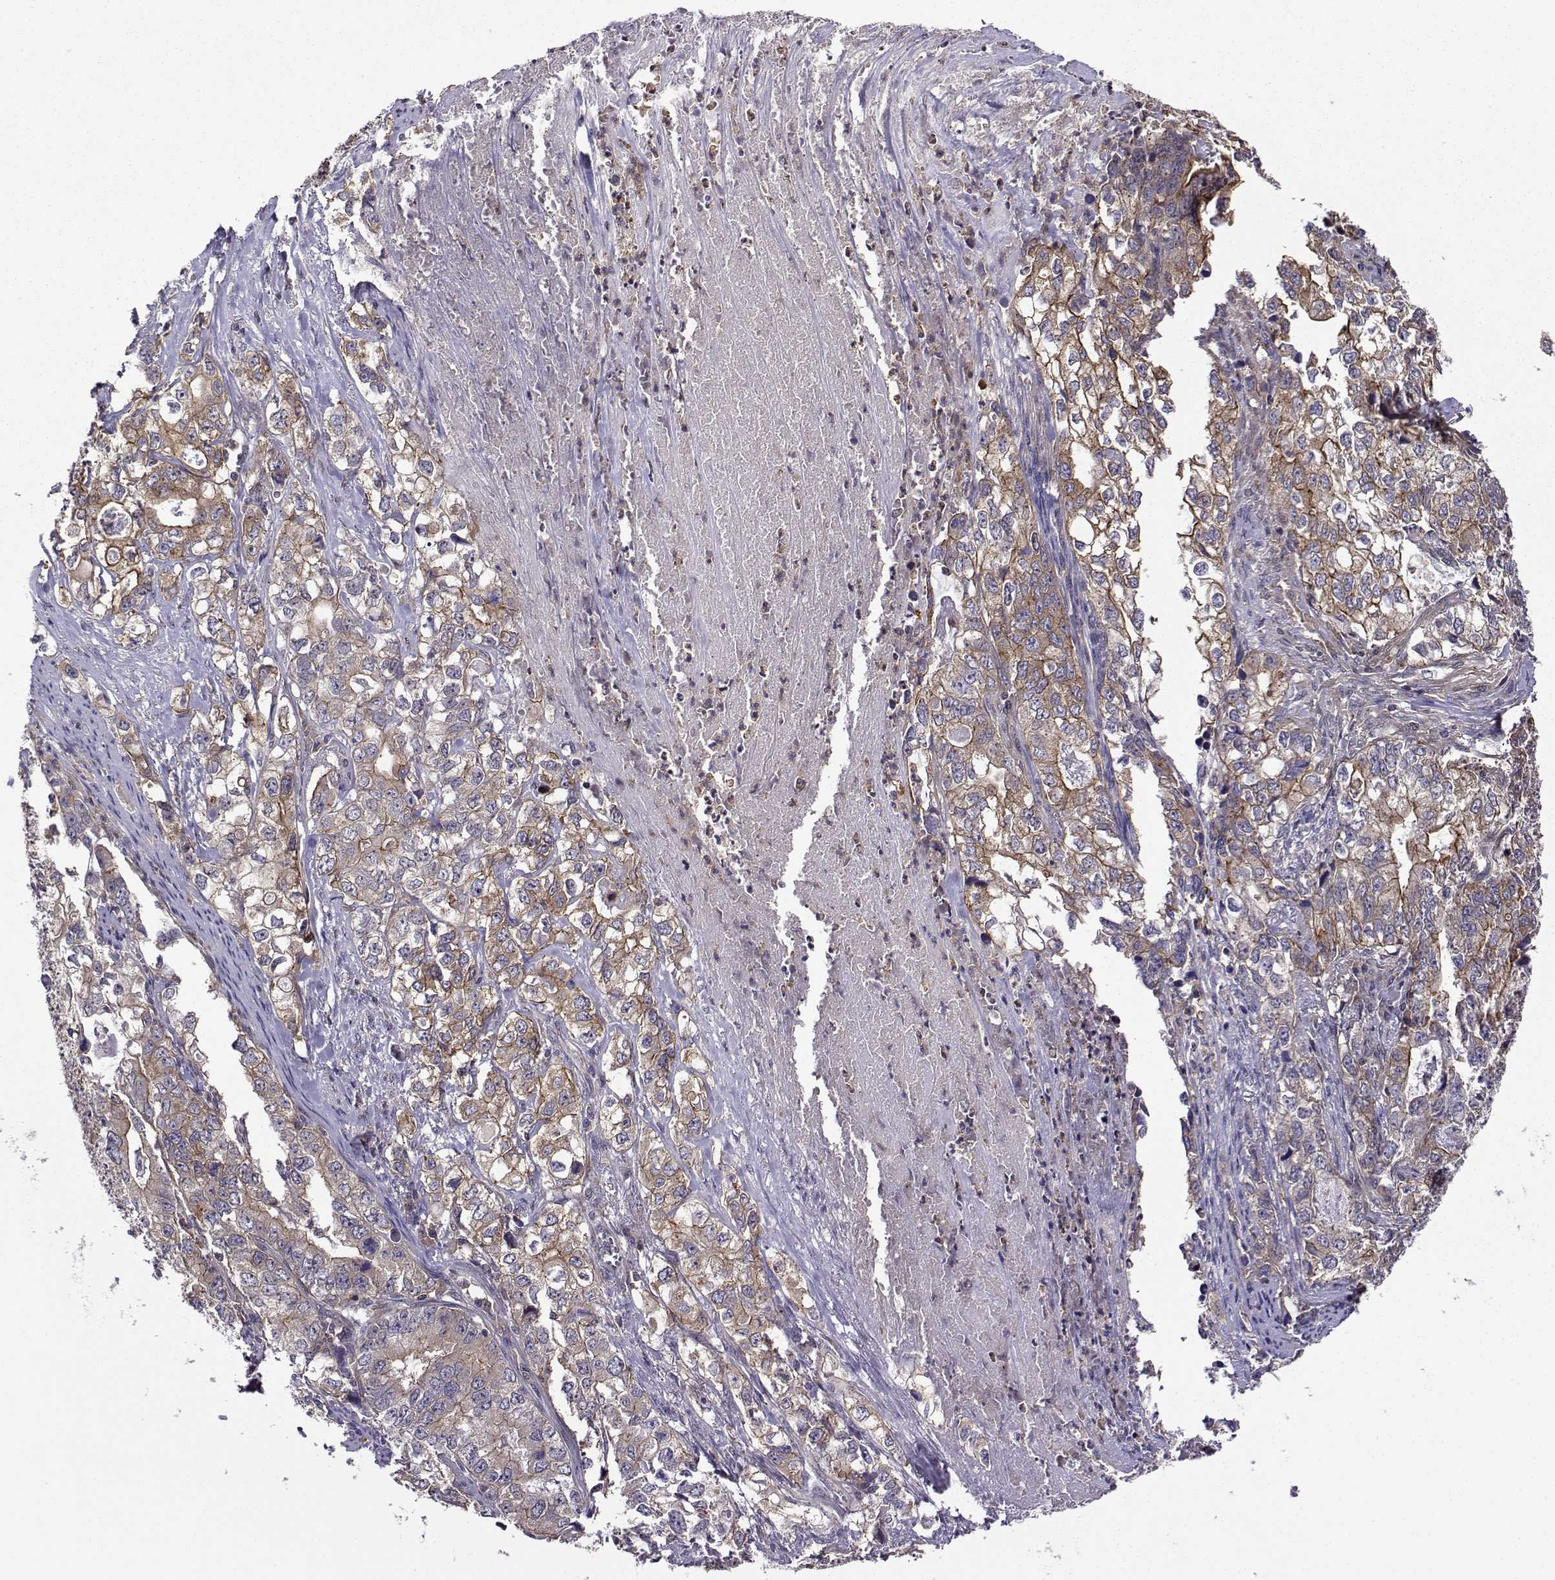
{"staining": {"intensity": "strong", "quantity": "<25%", "location": "cytoplasmic/membranous"}, "tissue": "stomach cancer", "cell_type": "Tumor cells", "image_type": "cancer", "snomed": [{"axis": "morphology", "description": "Adenocarcinoma, NOS"}, {"axis": "topography", "description": "Stomach, lower"}], "caption": "Approximately <25% of tumor cells in human stomach adenocarcinoma reveal strong cytoplasmic/membranous protein staining as visualized by brown immunohistochemical staining.", "gene": "ITGB8", "patient": {"sex": "female", "age": 72}}